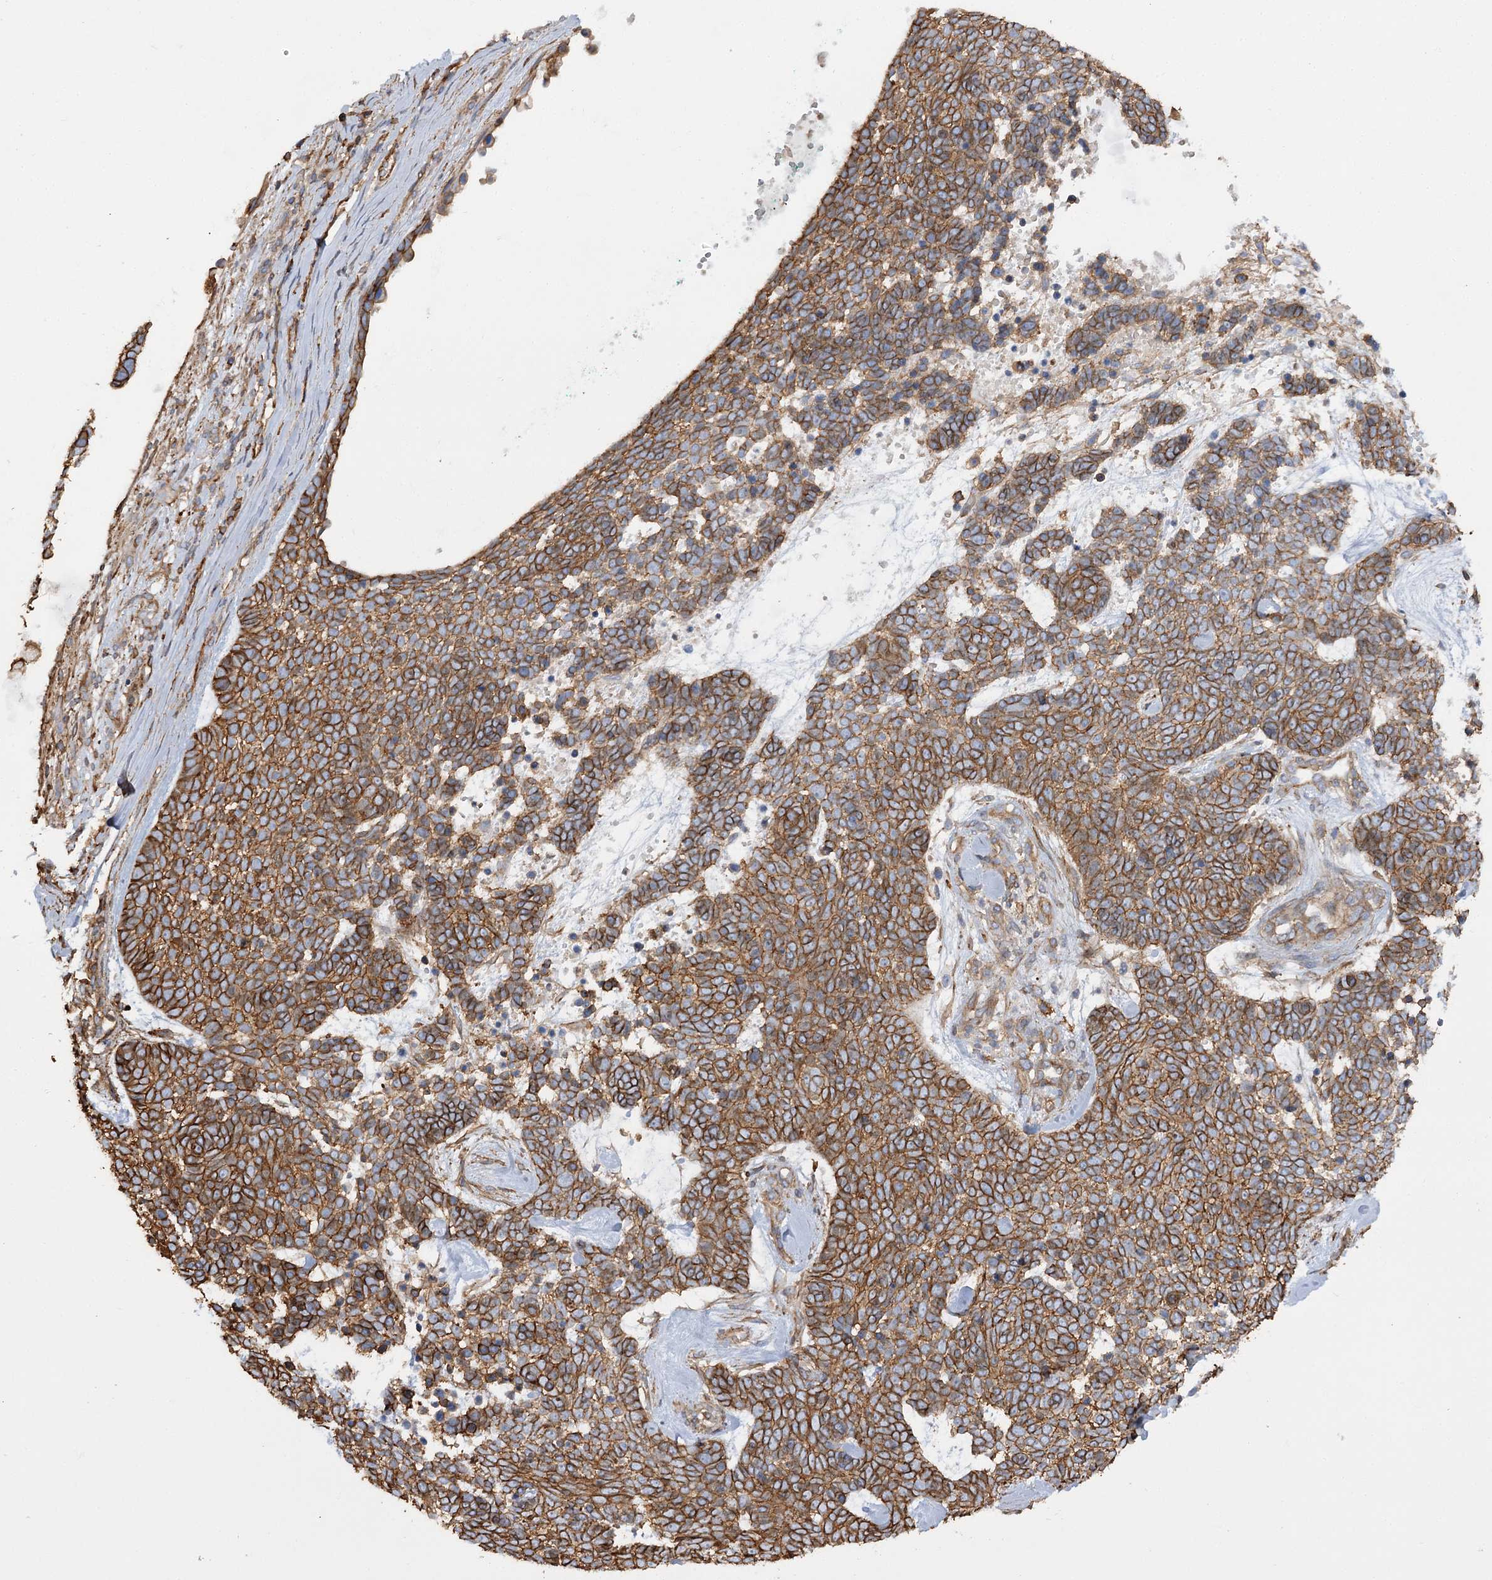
{"staining": {"intensity": "moderate", "quantity": ">75%", "location": "cytoplasmic/membranous"}, "tissue": "skin cancer", "cell_type": "Tumor cells", "image_type": "cancer", "snomed": [{"axis": "morphology", "description": "Basal cell carcinoma"}, {"axis": "topography", "description": "Skin"}], "caption": "Human skin cancer stained with a brown dye displays moderate cytoplasmic/membranous positive positivity in about >75% of tumor cells.", "gene": "SYNPO2", "patient": {"sex": "female", "age": 81}}